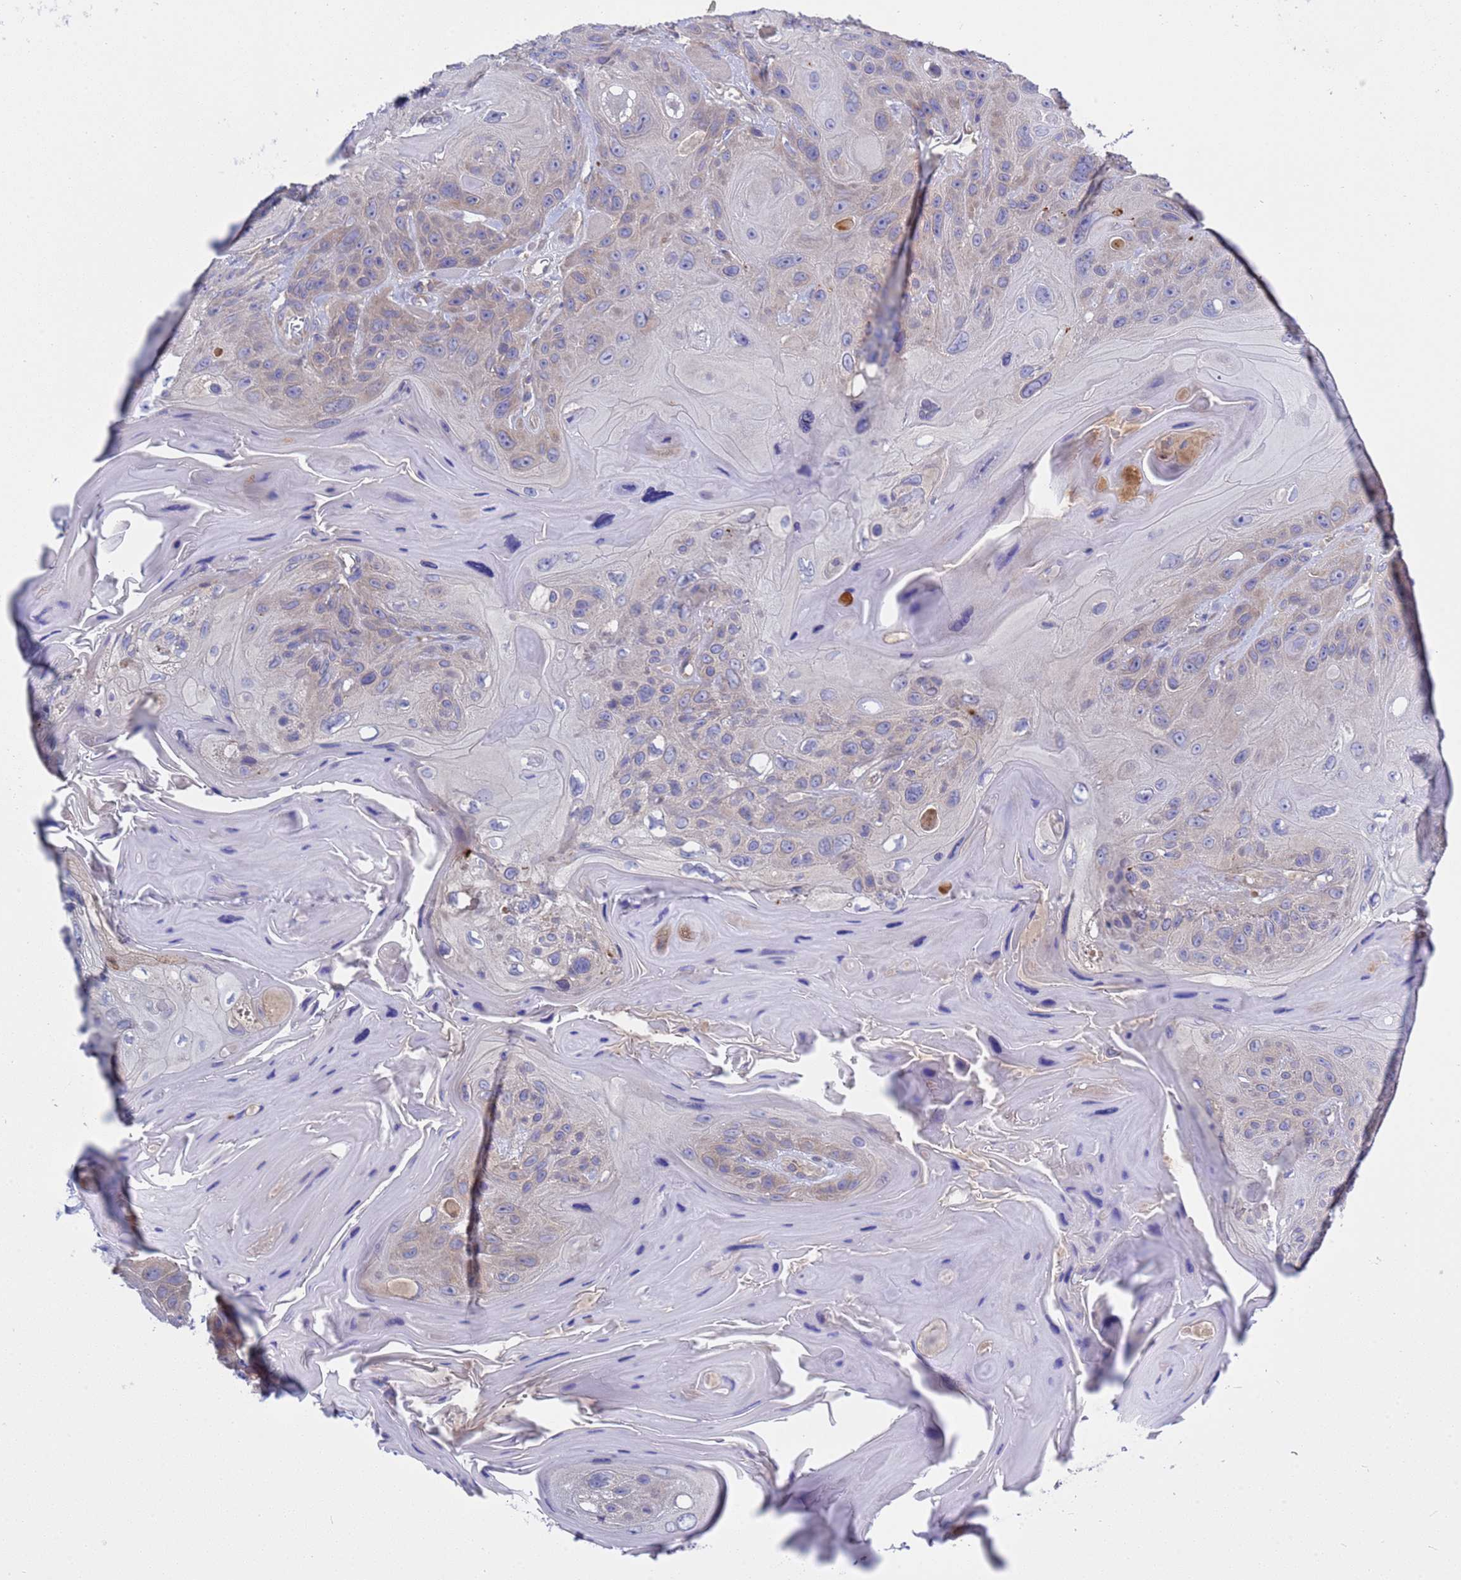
{"staining": {"intensity": "weak", "quantity": "25%-75%", "location": "cytoplasmic/membranous"}, "tissue": "head and neck cancer", "cell_type": "Tumor cells", "image_type": "cancer", "snomed": [{"axis": "morphology", "description": "Squamous cell carcinoma, NOS"}, {"axis": "topography", "description": "Head-Neck"}], "caption": "High-power microscopy captured an immunohistochemistry (IHC) micrograph of head and neck cancer (squamous cell carcinoma), revealing weak cytoplasmic/membranous positivity in about 25%-75% of tumor cells.", "gene": "RC3H2", "patient": {"sex": "female", "age": 59}}